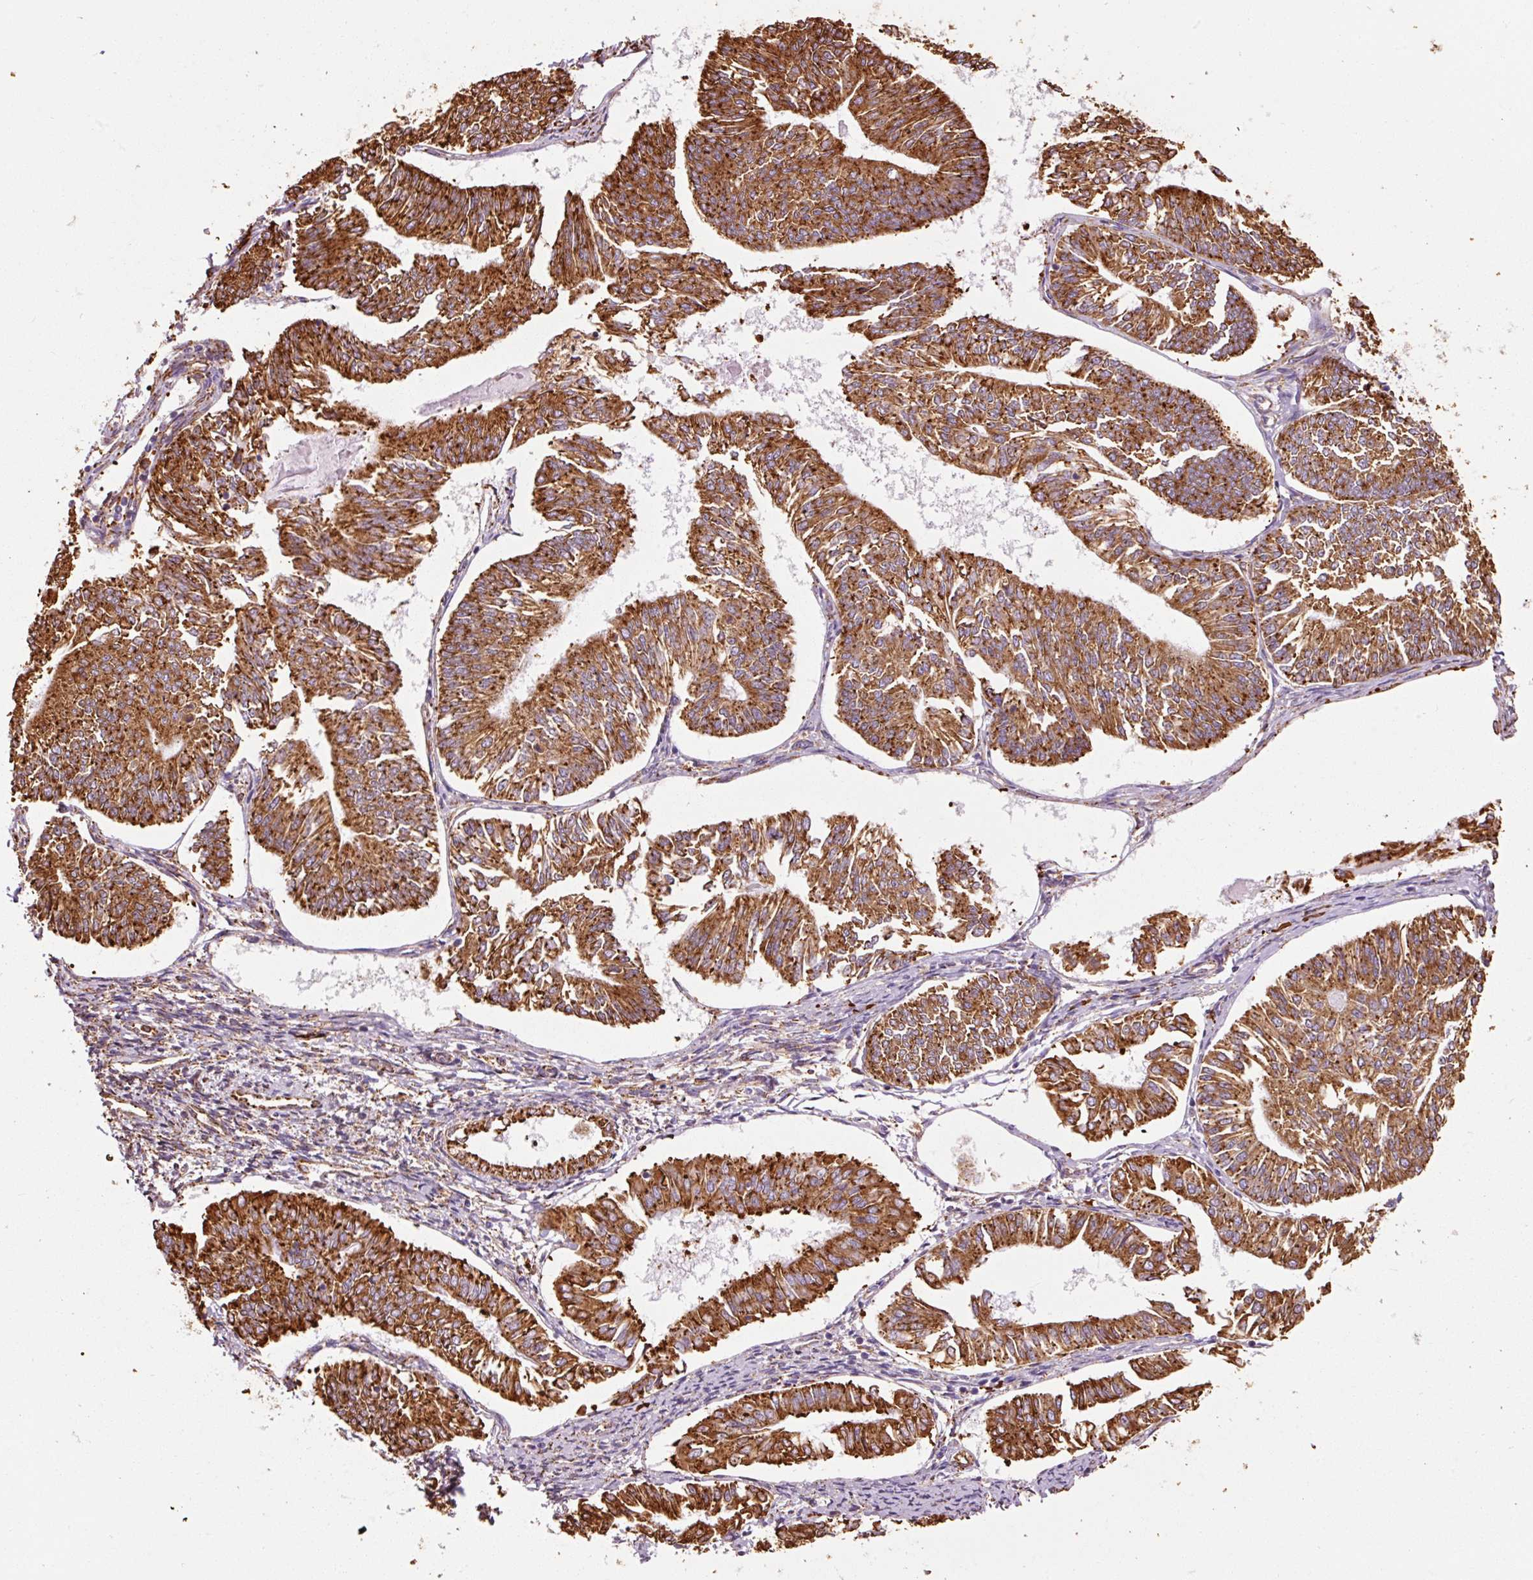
{"staining": {"intensity": "strong", "quantity": ">75%", "location": "cytoplasmic/membranous"}, "tissue": "endometrial cancer", "cell_type": "Tumor cells", "image_type": "cancer", "snomed": [{"axis": "morphology", "description": "Adenocarcinoma, NOS"}, {"axis": "topography", "description": "Endometrium"}], "caption": "High-magnification brightfield microscopy of endometrial cancer stained with DAB (brown) and counterstained with hematoxylin (blue). tumor cells exhibit strong cytoplasmic/membranous expression is present in about>75% of cells. (Stains: DAB in brown, nuclei in blue, Microscopy: brightfield microscopy at high magnification).", "gene": "KLC1", "patient": {"sex": "female", "age": 58}}